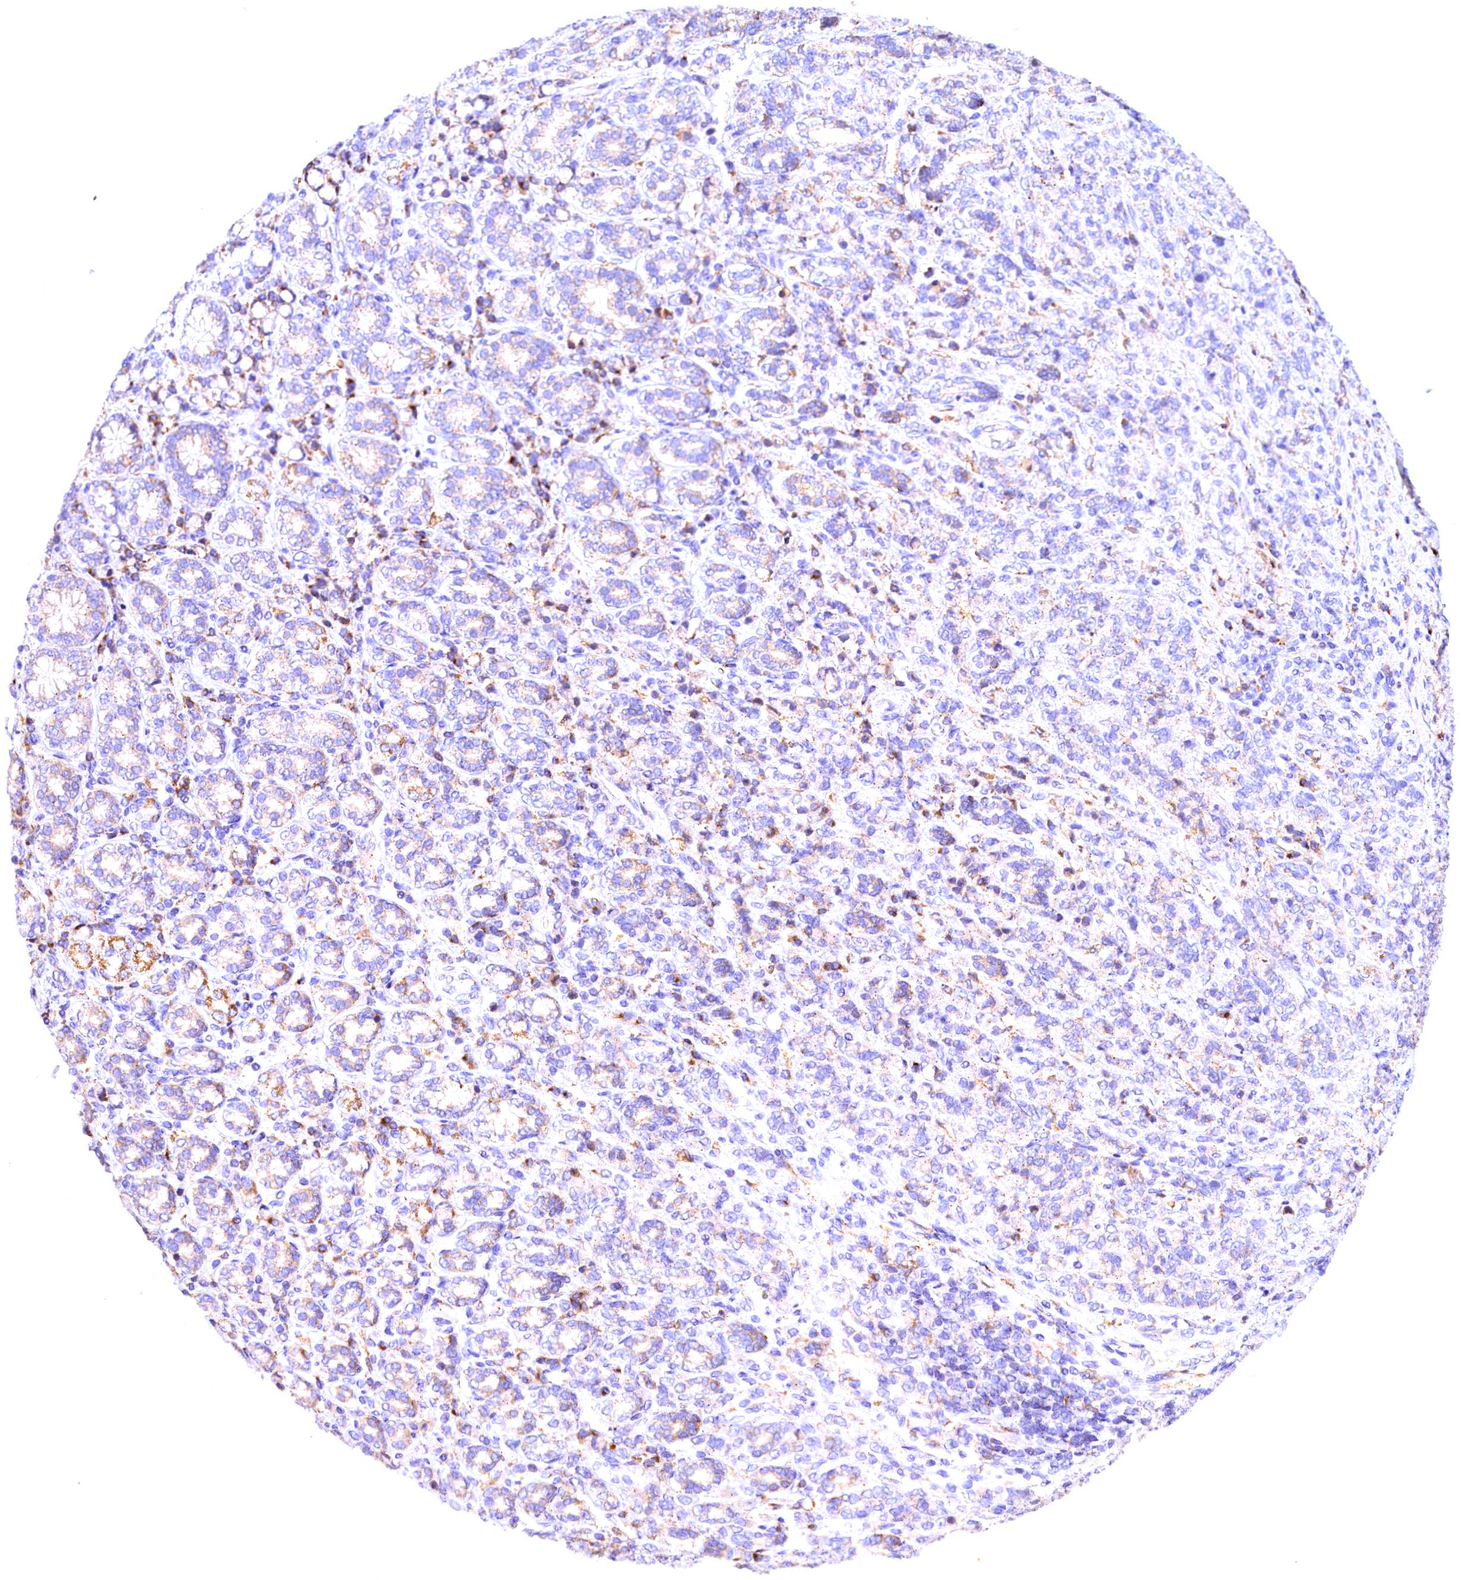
{"staining": {"intensity": "moderate", "quantity": "25%-75%", "location": "cytoplasmic/membranous"}, "tissue": "stomach cancer", "cell_type": "Tumor cells", "image_type": "cancer", "snomed": [{"axis": "morphology", "description": "Adenocarcinoma, NOS"}, {"axis": "topography", "description": "Stomach"}], "caption": "Human adenocarcinoma (stomach) stained with a protein marker reveals moderate staining in tumor cells.", "gene": "NAIP", "patient": {"sex": "female", "age": 79}}